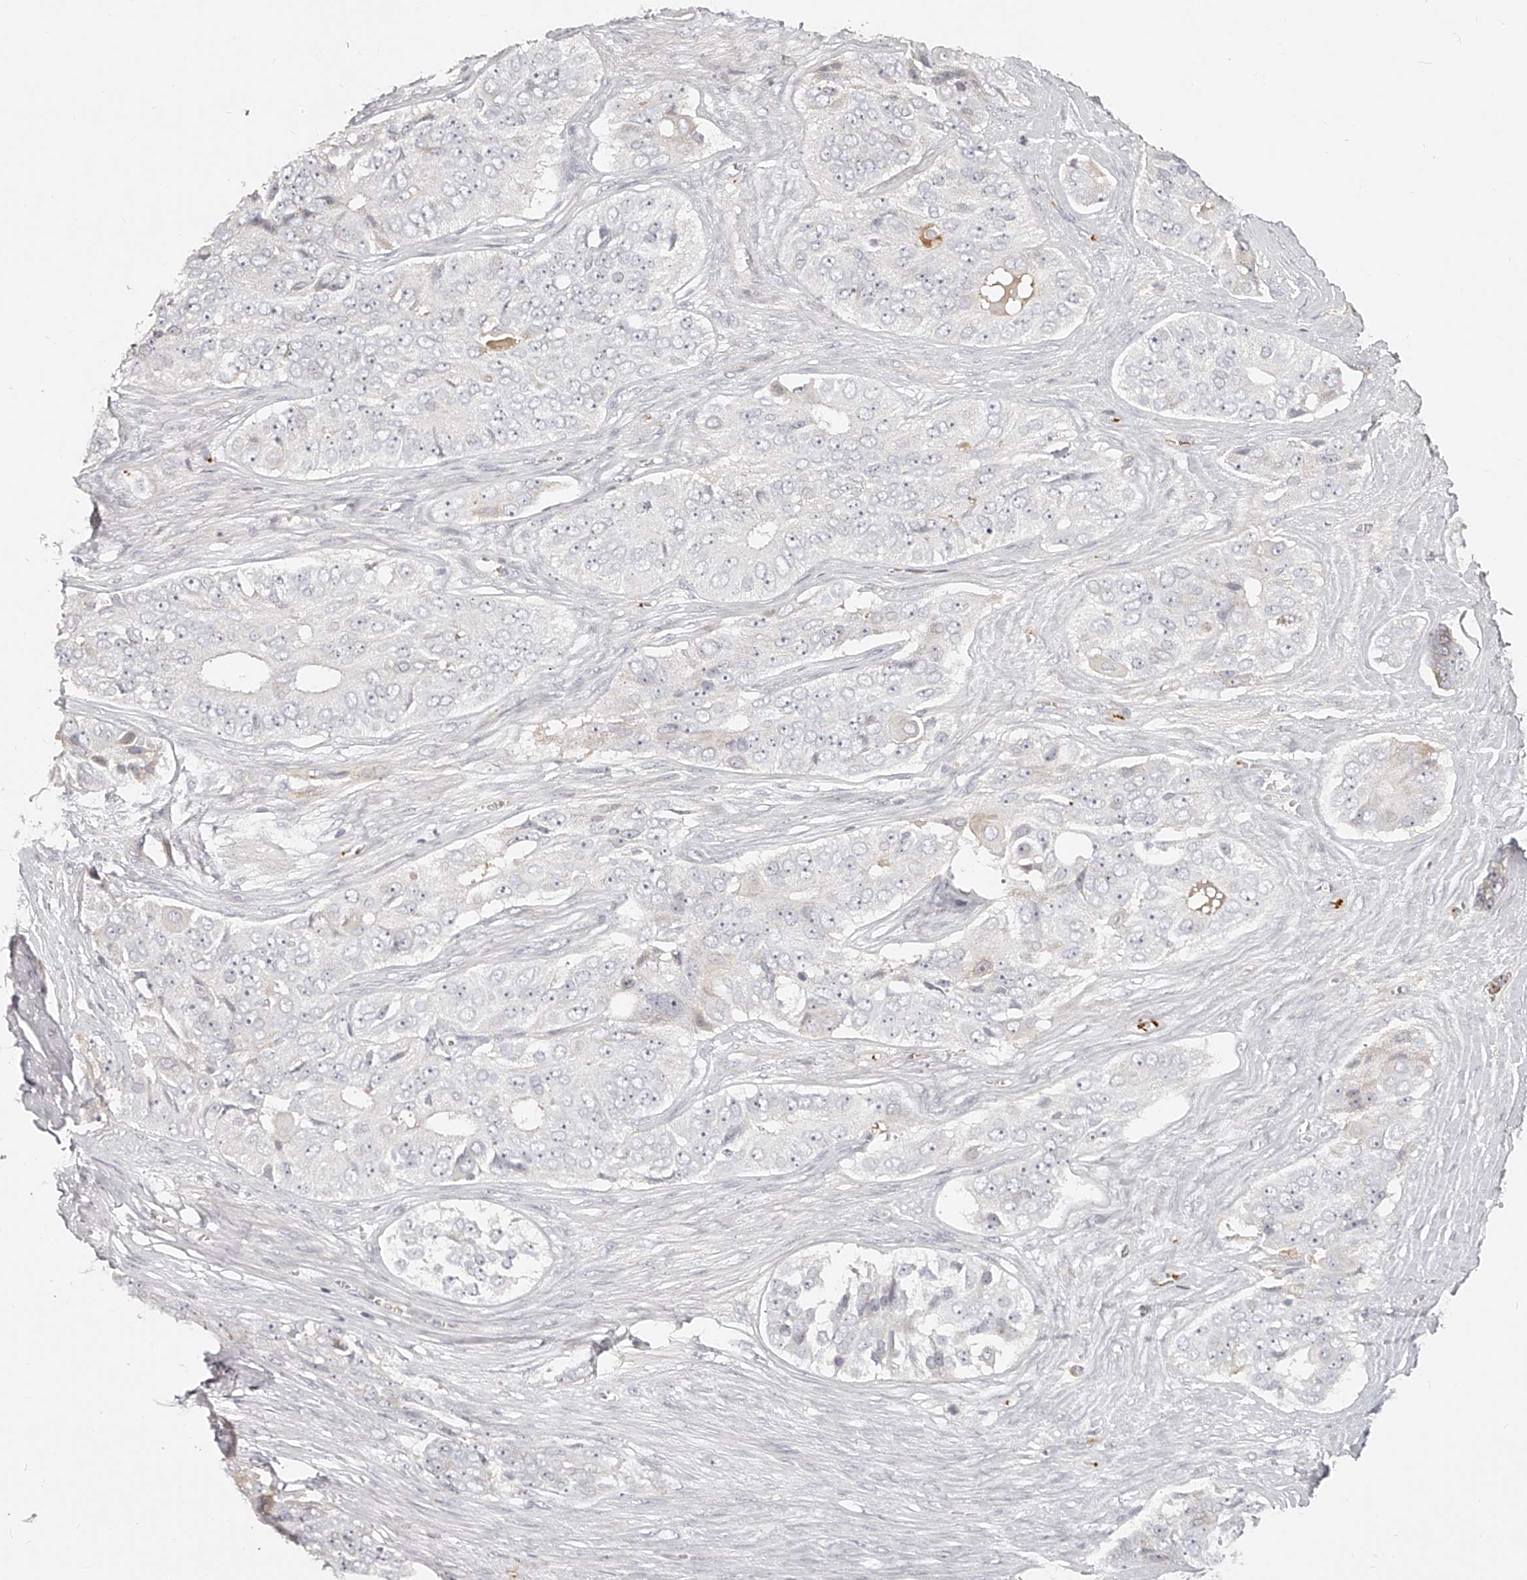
{"staining": {"intensity": "negative", "quantity": "none", "location": "none"}, "tissue": "ovarian cancer", "cell_type": "Tumor cells", "image_type": "cancer", "snomed": [{"axis": "morphology", "description": "Carcinoma, endometroid"}, {"axis": "topography", "description": "Ovary"}], "caption": "Immunohistochemical staining of human ovarian endometroid carcinoma shows no significant staining in tumor cells.", "gene": "ITGB3", "patient": {"sex": "female", "age": 51}}